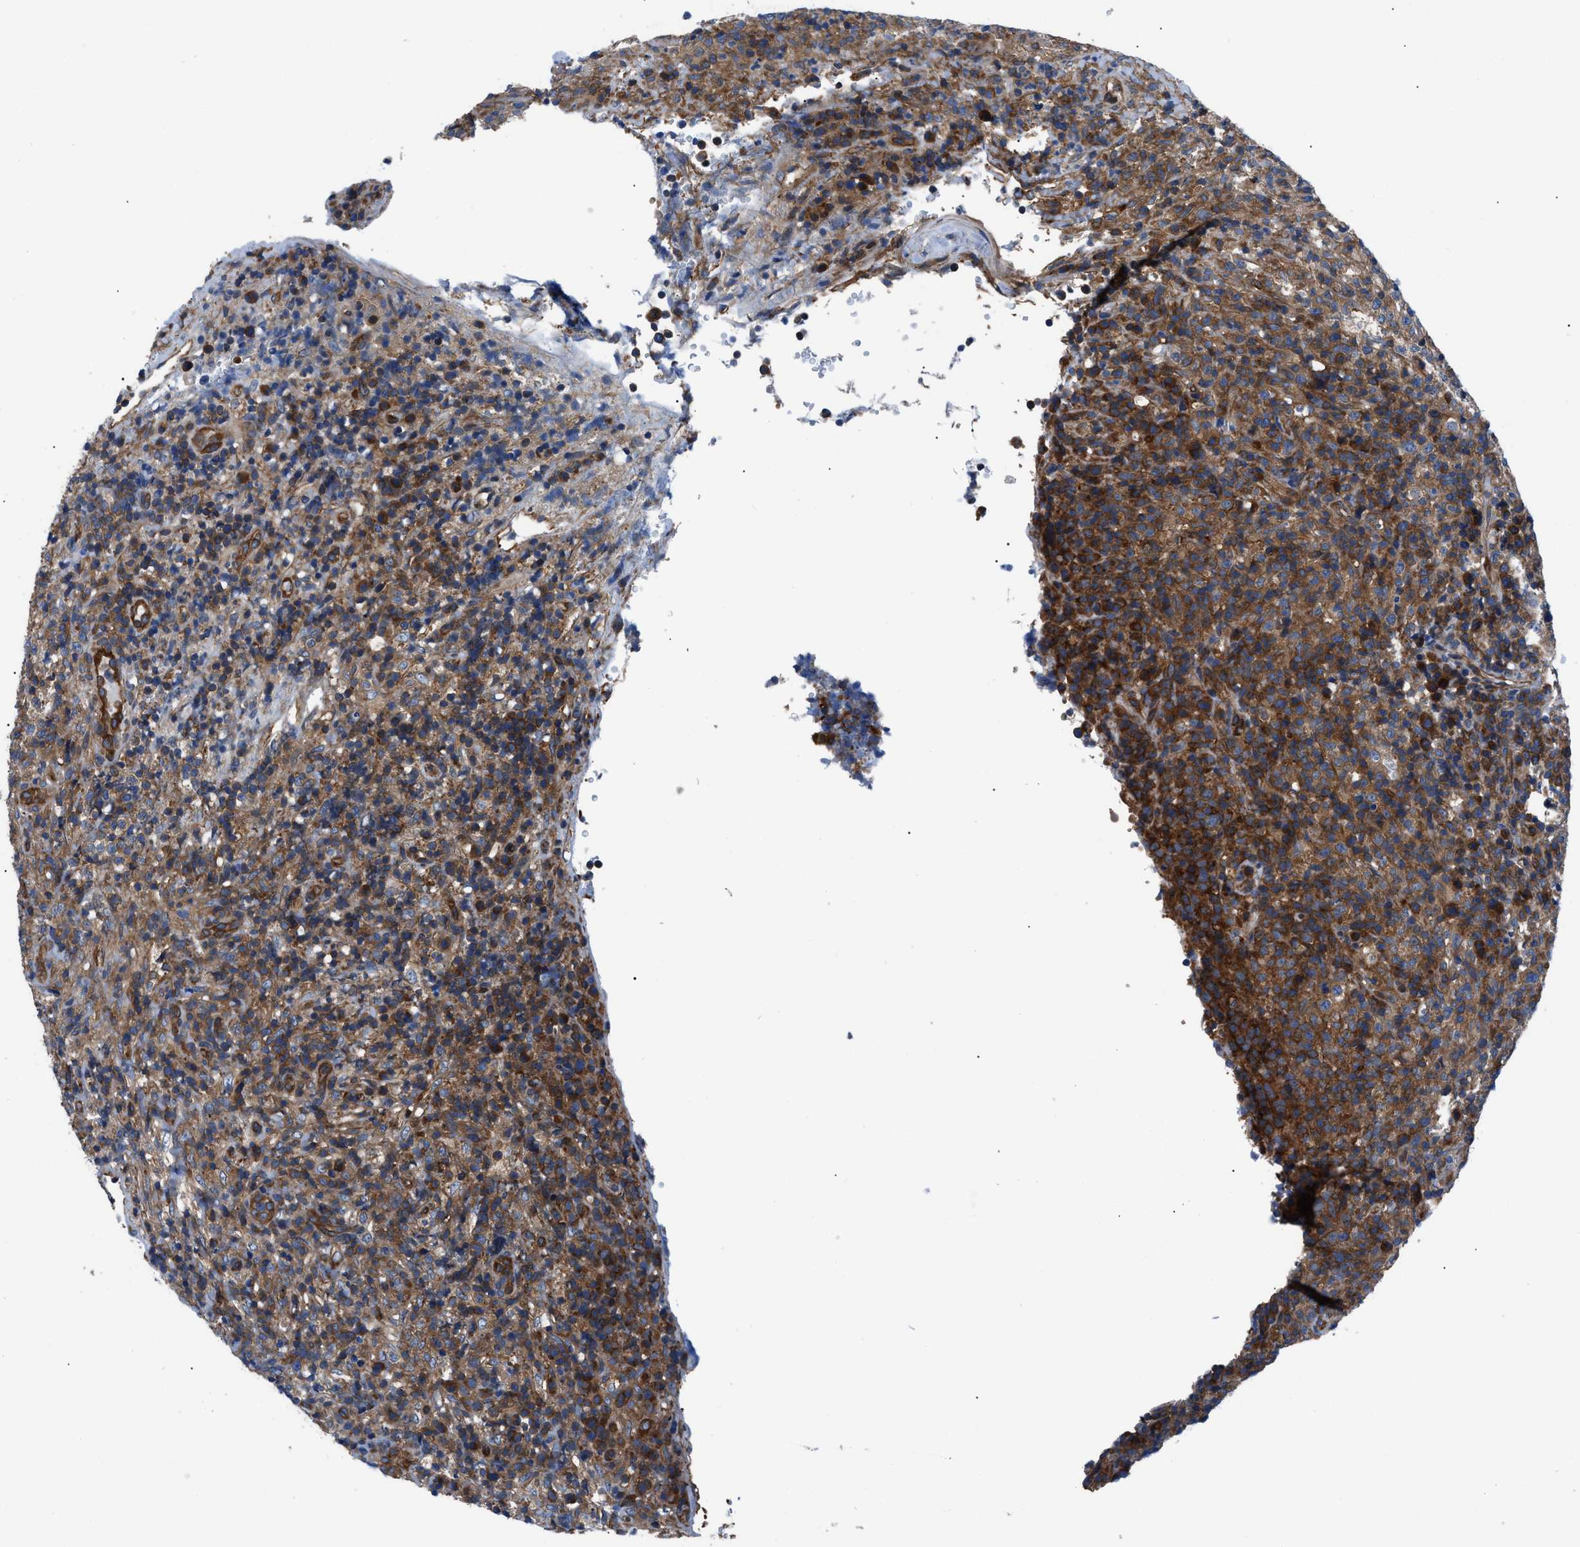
{"staining": {"intensity": "strong", "quantity": ">75%", "location": "cytoplasmic/membranous"}, "tissue": "lymphoma", "cell_type": "Tumor cells", "image_type": "cancer", "snomed": [{"axis": "morphology", "description": "Malignant lymphoma, non-Hodgkin's type, High grade"}, {"axis": "topography", "description": "Lymph node"}], "caption": "High-grade malignant lymphoma, non-Hodgkin's type stained with a brown dye demonstrates strong cytoplasmic/membranous positive positivity in approximately >75% of tumor cells.", "gene": "TRIP4", "patient": {"sex": "female", "age": 76}}